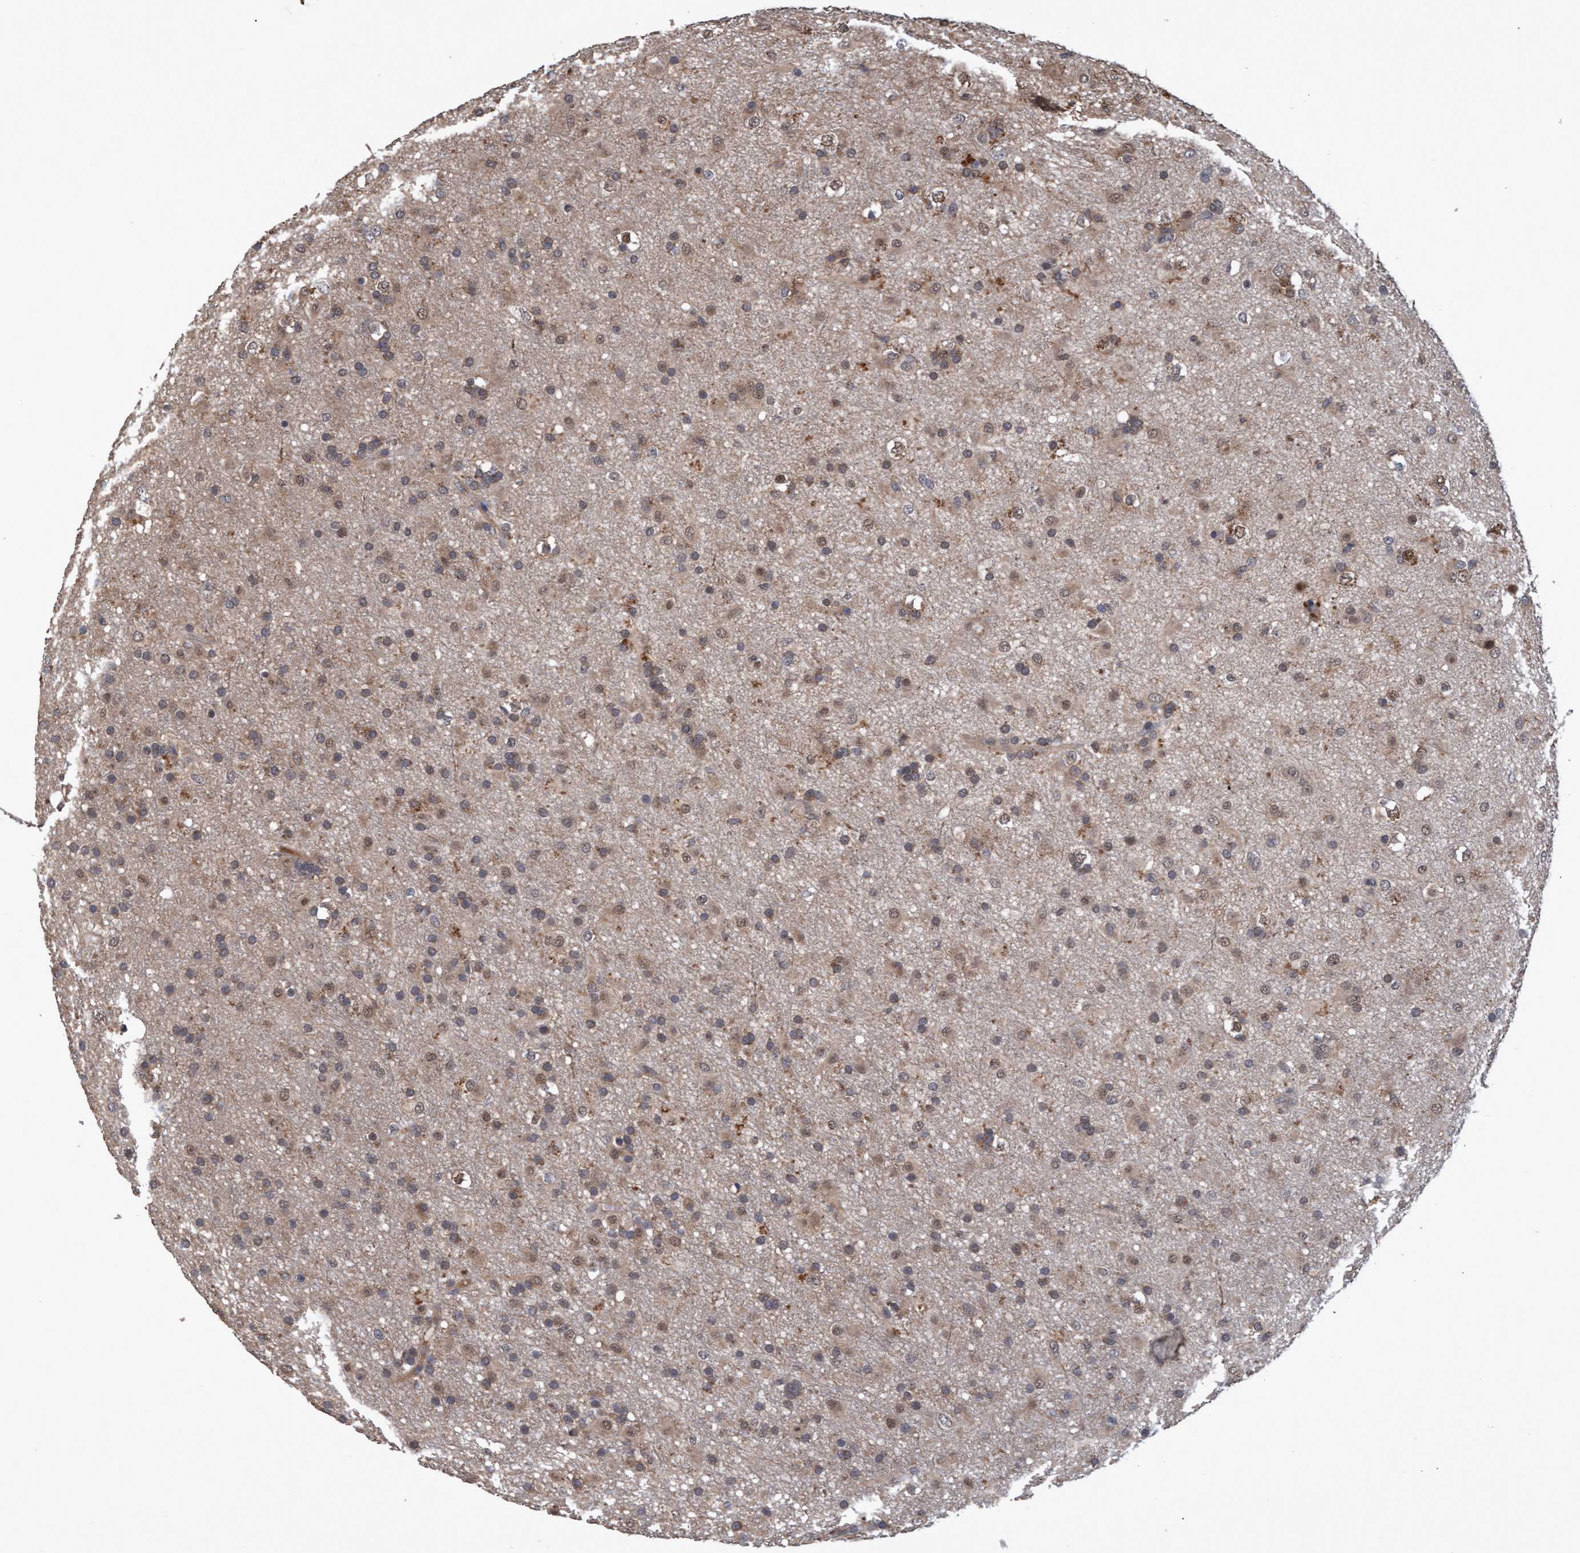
{"staining": {"intensity": "weak", "quantity": "25%-75%", "location": "cytoplasmic/membranous,nuclear"}, "tissue": "glioma", "cell_type": "Tumor cells", "image_type": "cancer", "snomed": [{"axis": "morphology", "description": "Glioma, malignant, Low grade"}, {"axis": "topography", "description": "Brain"}], "caption": "Glioma stained with a brown dye shows weak cytoplasmic/membranous and nuclear positive expression in approximately 25%-75% of tumor cells.", "gene": "PSMB6", "patient": {"sex": "male", "age": 65}}